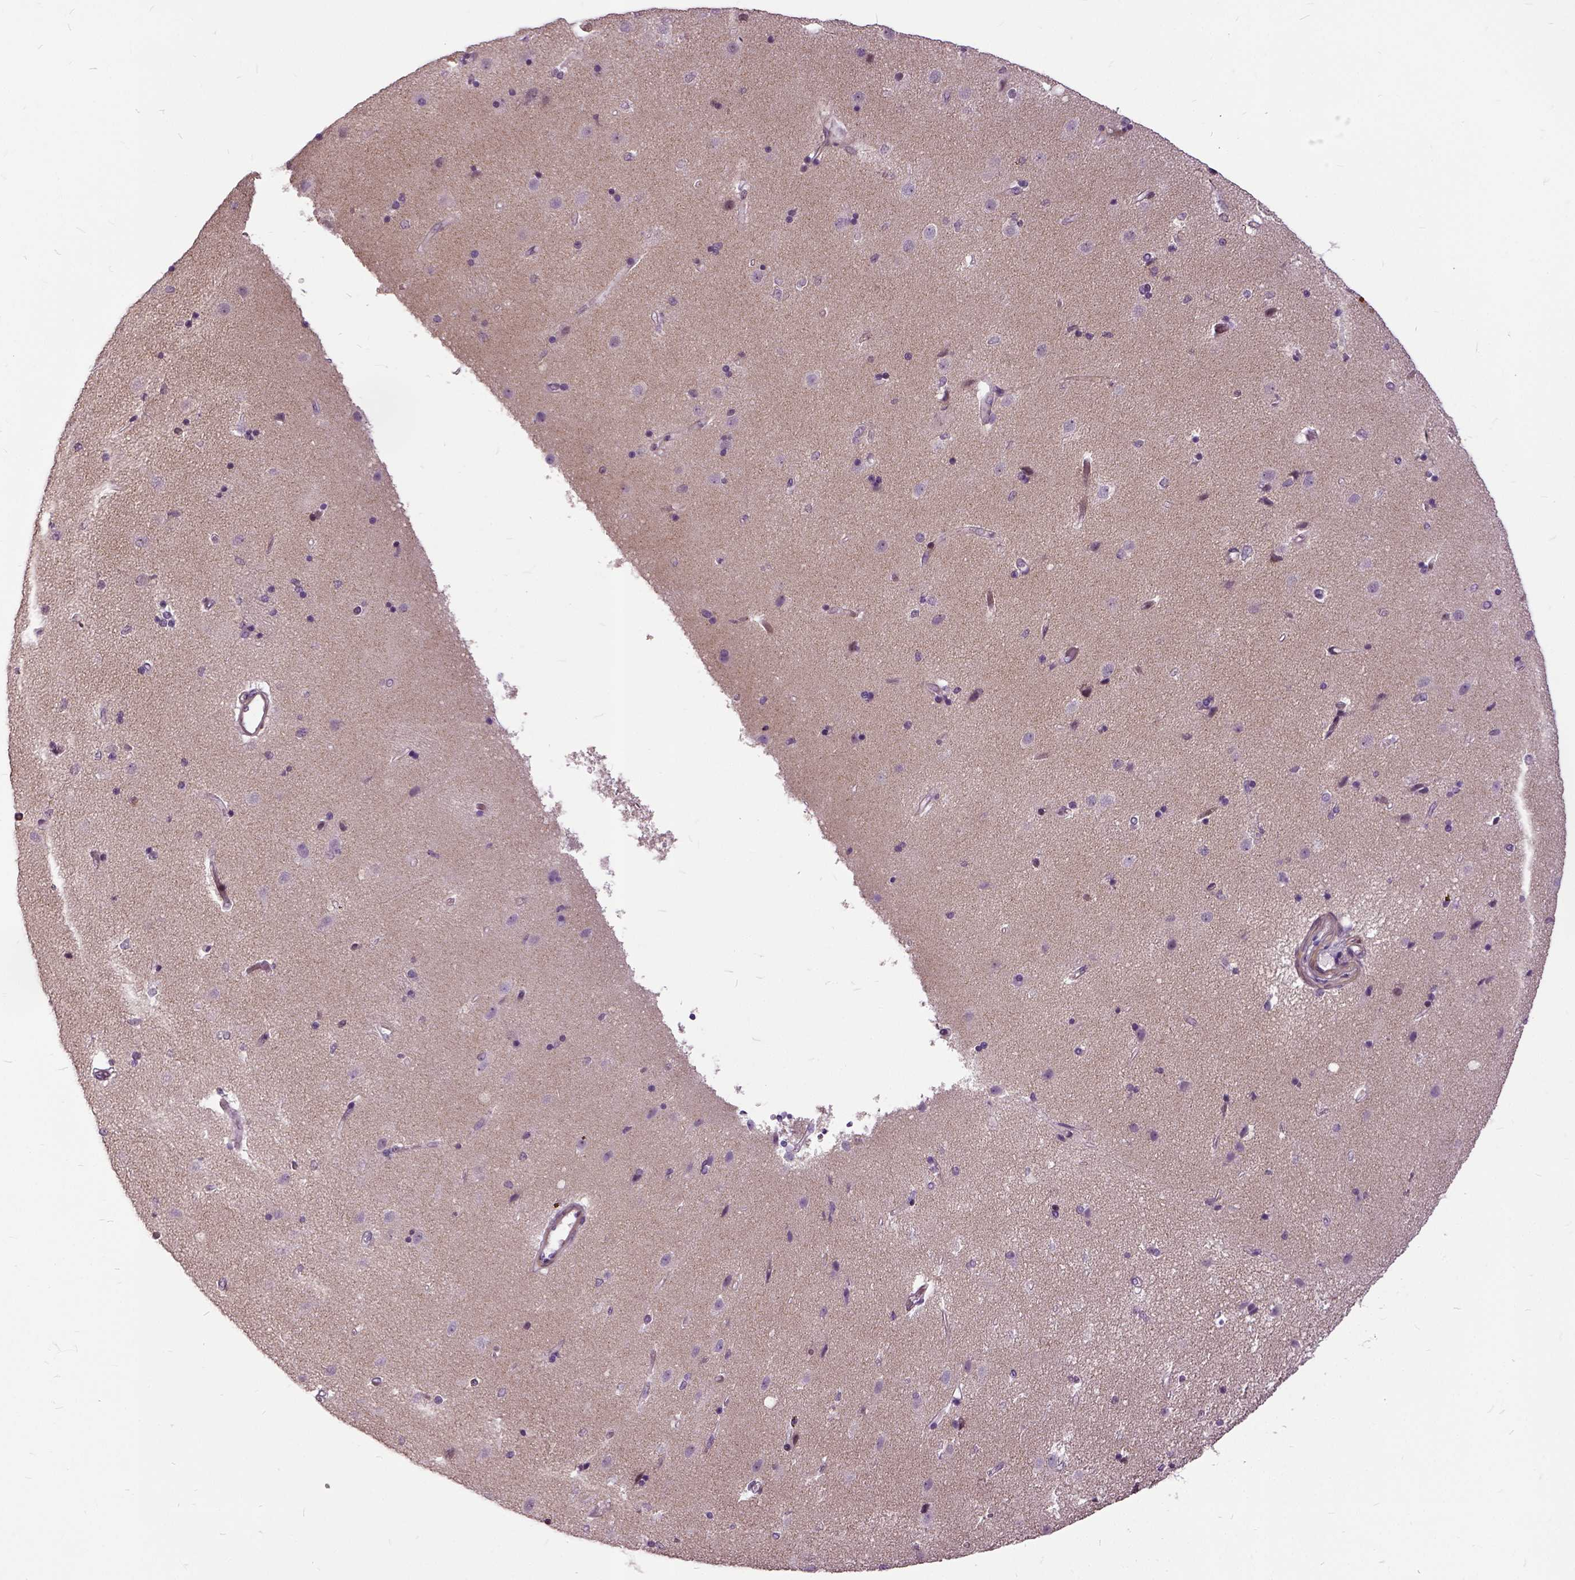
{"staining": {"intensity": "negative", "quantity": "none", "location": "none"}, "tissue": "caudate", "cell_type": "Glial cells", "image_type": "normal", "snomed": [{"axis": "morphology", "description": "Normal tissue, NOS"}, {"axis": "topography", "description": "Lateral ventricle wall"}], "caption": "Human caudate stained for a protein using immunohistochemistry reveals no staining in glial cells.", "gene": "ILRUN", "patient": {"sex": "female", "age": 71}}